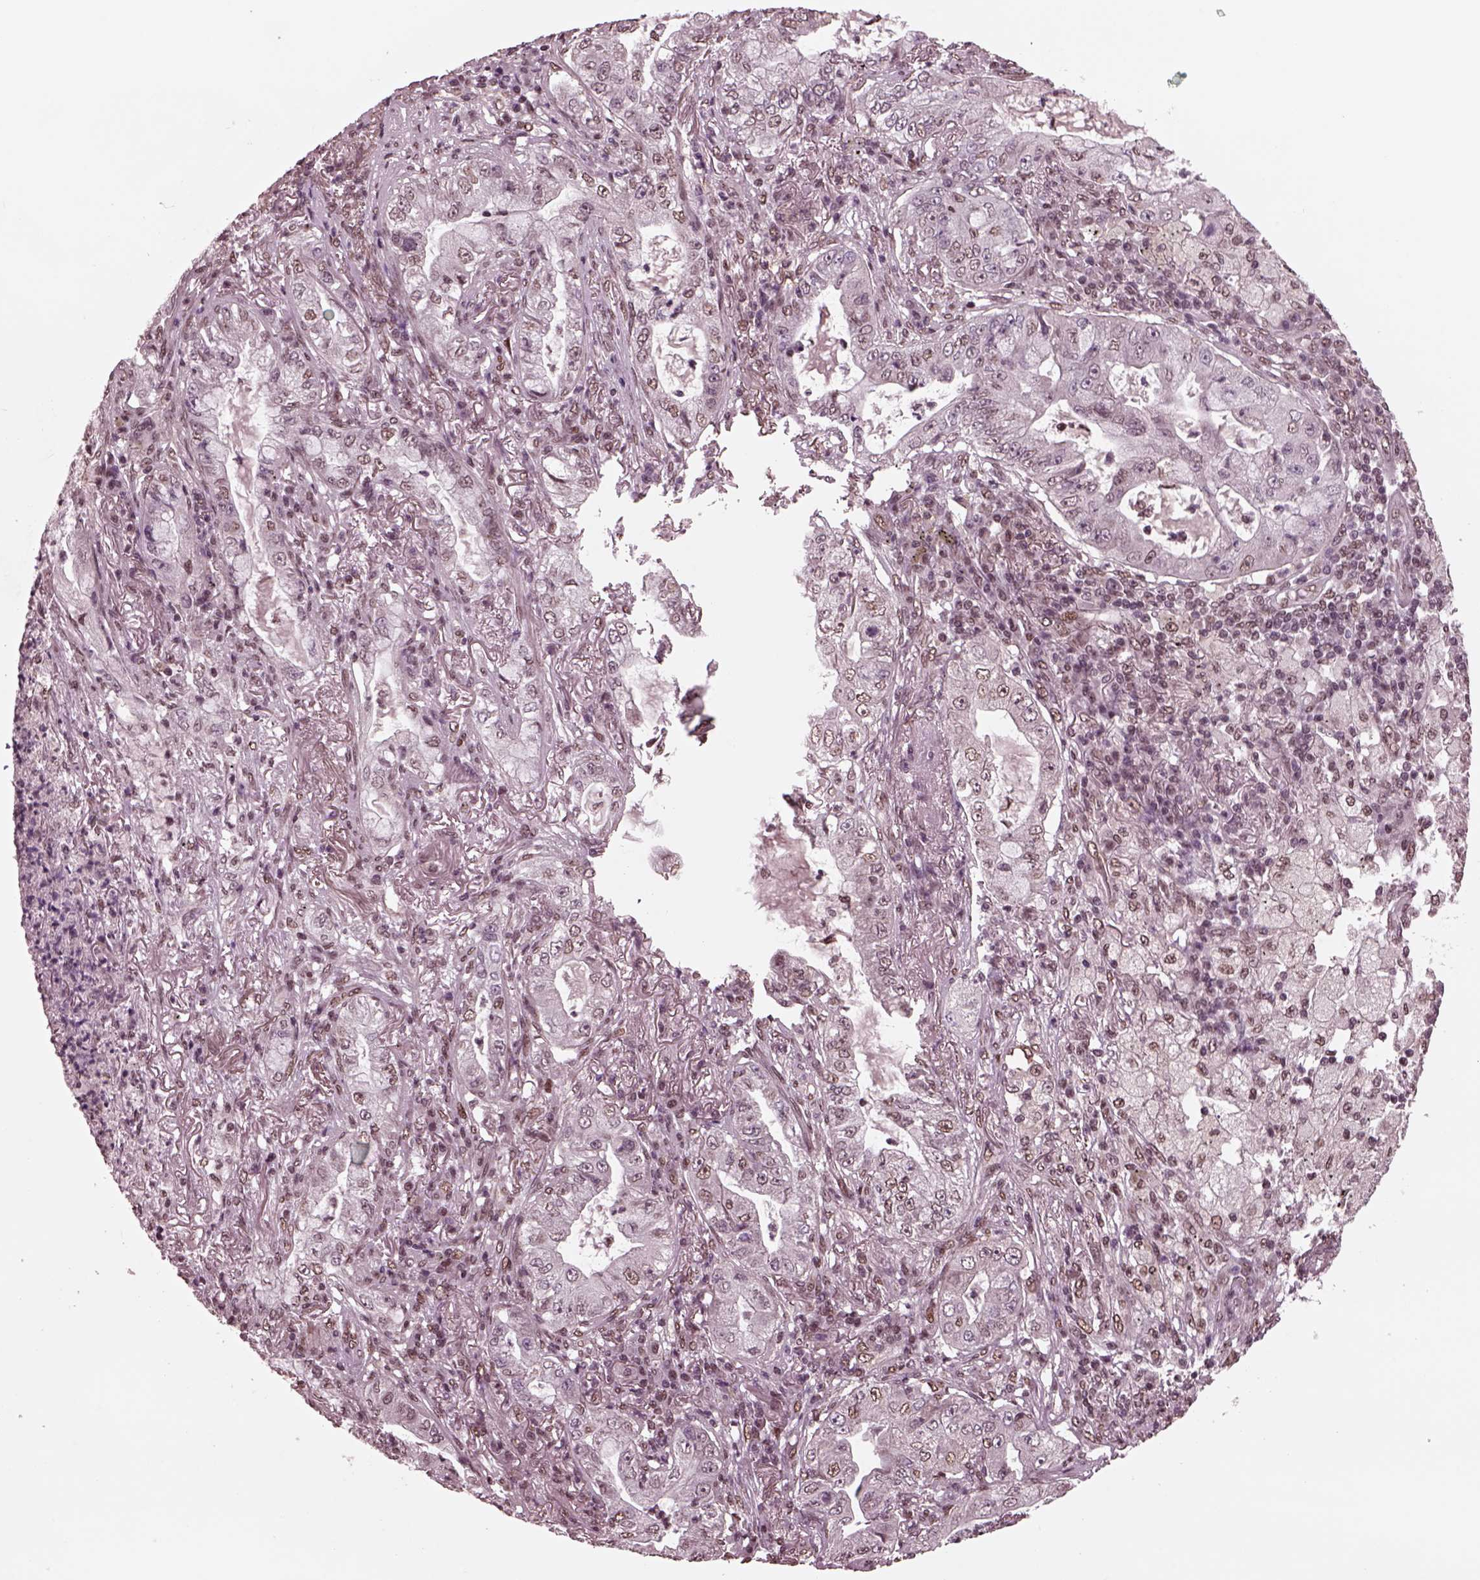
{"staining": {"intensity": "weak", "quantity": "25%-75%", "location": "nuclear"}, "tissue": "lung cancer", "cell_type": "Tumor cells", "image_type": "cancer", "snomed": [{"axis": "morphology", "description": "Adenocarcinoma, NOS"}, {"axis": "topography", "description": "Lung"}], "caption": "A brown stain shows weak nuclear positivity of a protein in lung cancer tumor cells.", "gene": "NAP1L5", "patient": {"sex": "female", "age": 73}}